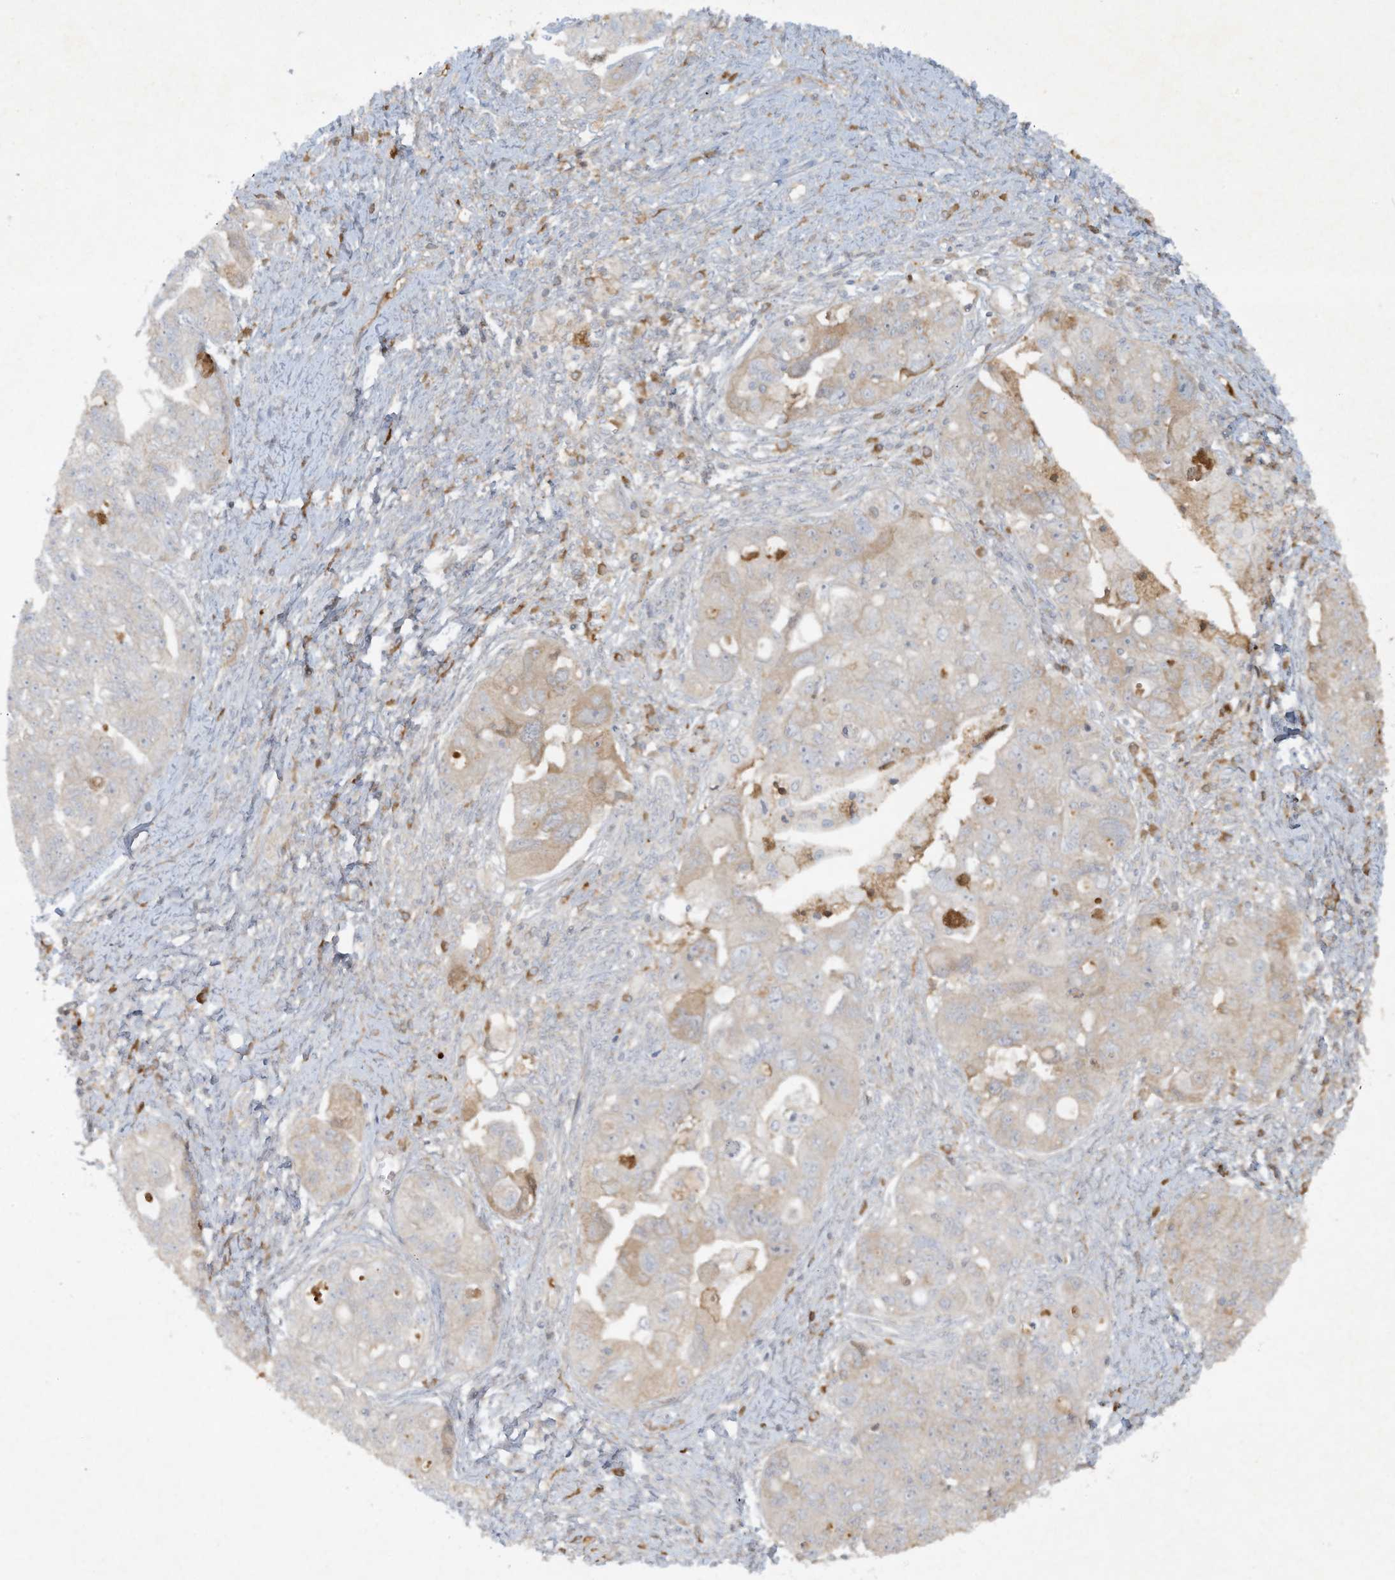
{"staining": {"intensity": "weak", "quantity": "<25%", "location": "cytoplasmic/membranous"}, "tissue": "ovarian cancer", "cell_type": "Tumor cells", "image_type": "cancer", "snomed": [{"axis": "morphology", "description": "Carcinoma, NOS"}, {"axis": "morphology", "description": "Cystadenocarcinoma, serous, NOS"}, {"axis": "topography", "description": "Ovary"}], "caption": "The immunohistochemistry (IHC) photomicrograph has no significant positivity in tumor cells of ovarian cancer tissue. (IHC, brightfield microscopy, high magnification).", "gene": "FETUB", "patient": {"sex": "female", "age": 69}}